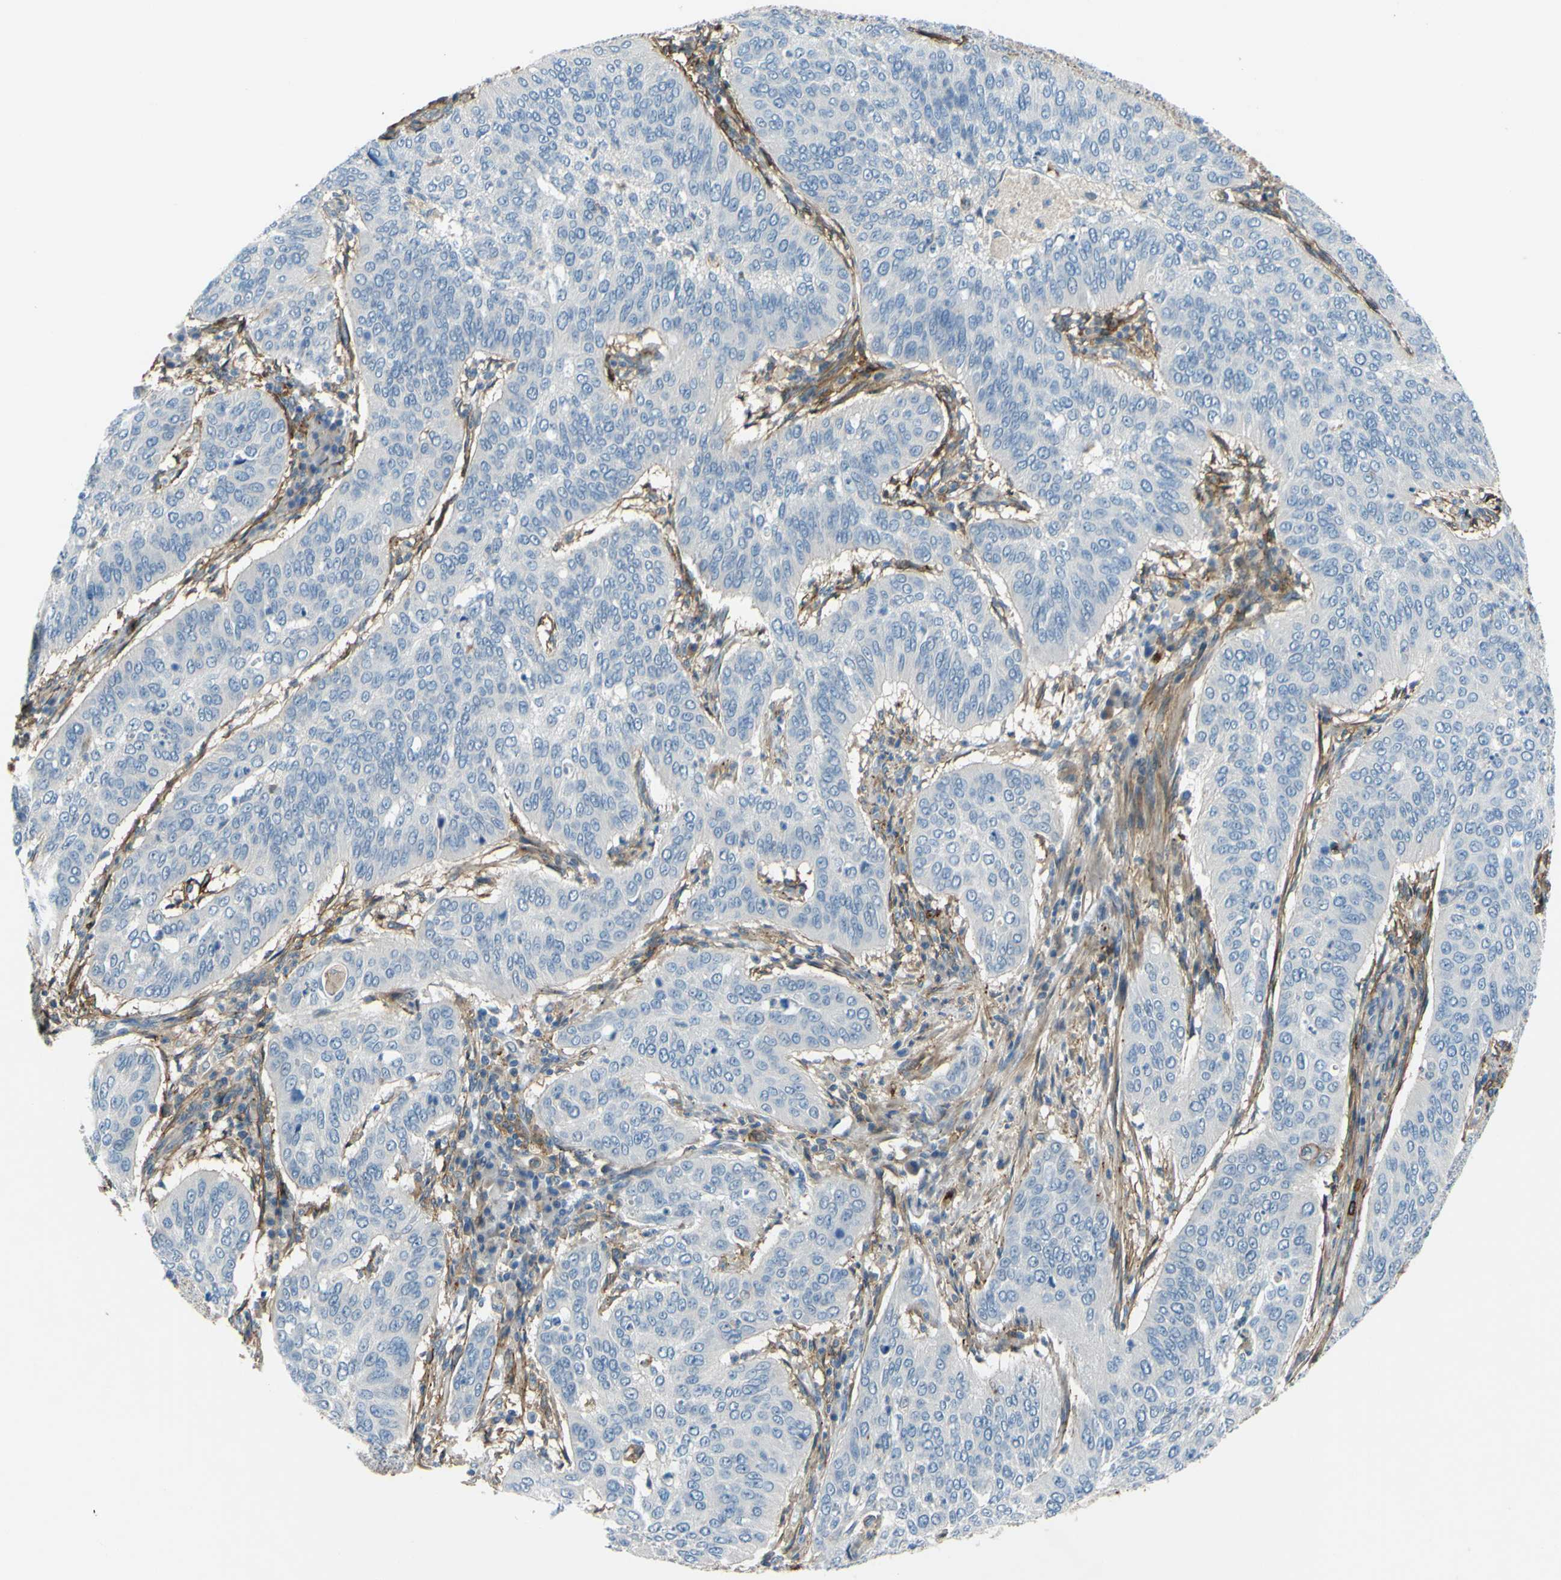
{"staining": {"intensity": "negative", "quantity": "none", "location": "none"}, "tissue": "cervical cancer", "cell_type": "Tumor cells", "image_type": "cancer", "snomed": [{"axis": "morphology", "description": "Normal tissue, NOS"}, {"axis": "morphology", "description": "Squamous cell carcinoma, NOS"}, {"axis": "topography", "description": "Cervix"}], "caption": "Immunohistochemistry (IHC) photomicrograph of cervical squamous cell carcinoma stained for a protein (brown), which demonstrates no expression in tumor cells.", "gene": "ARHGAP1", "patient": {"sex": "female", "age": 39}}